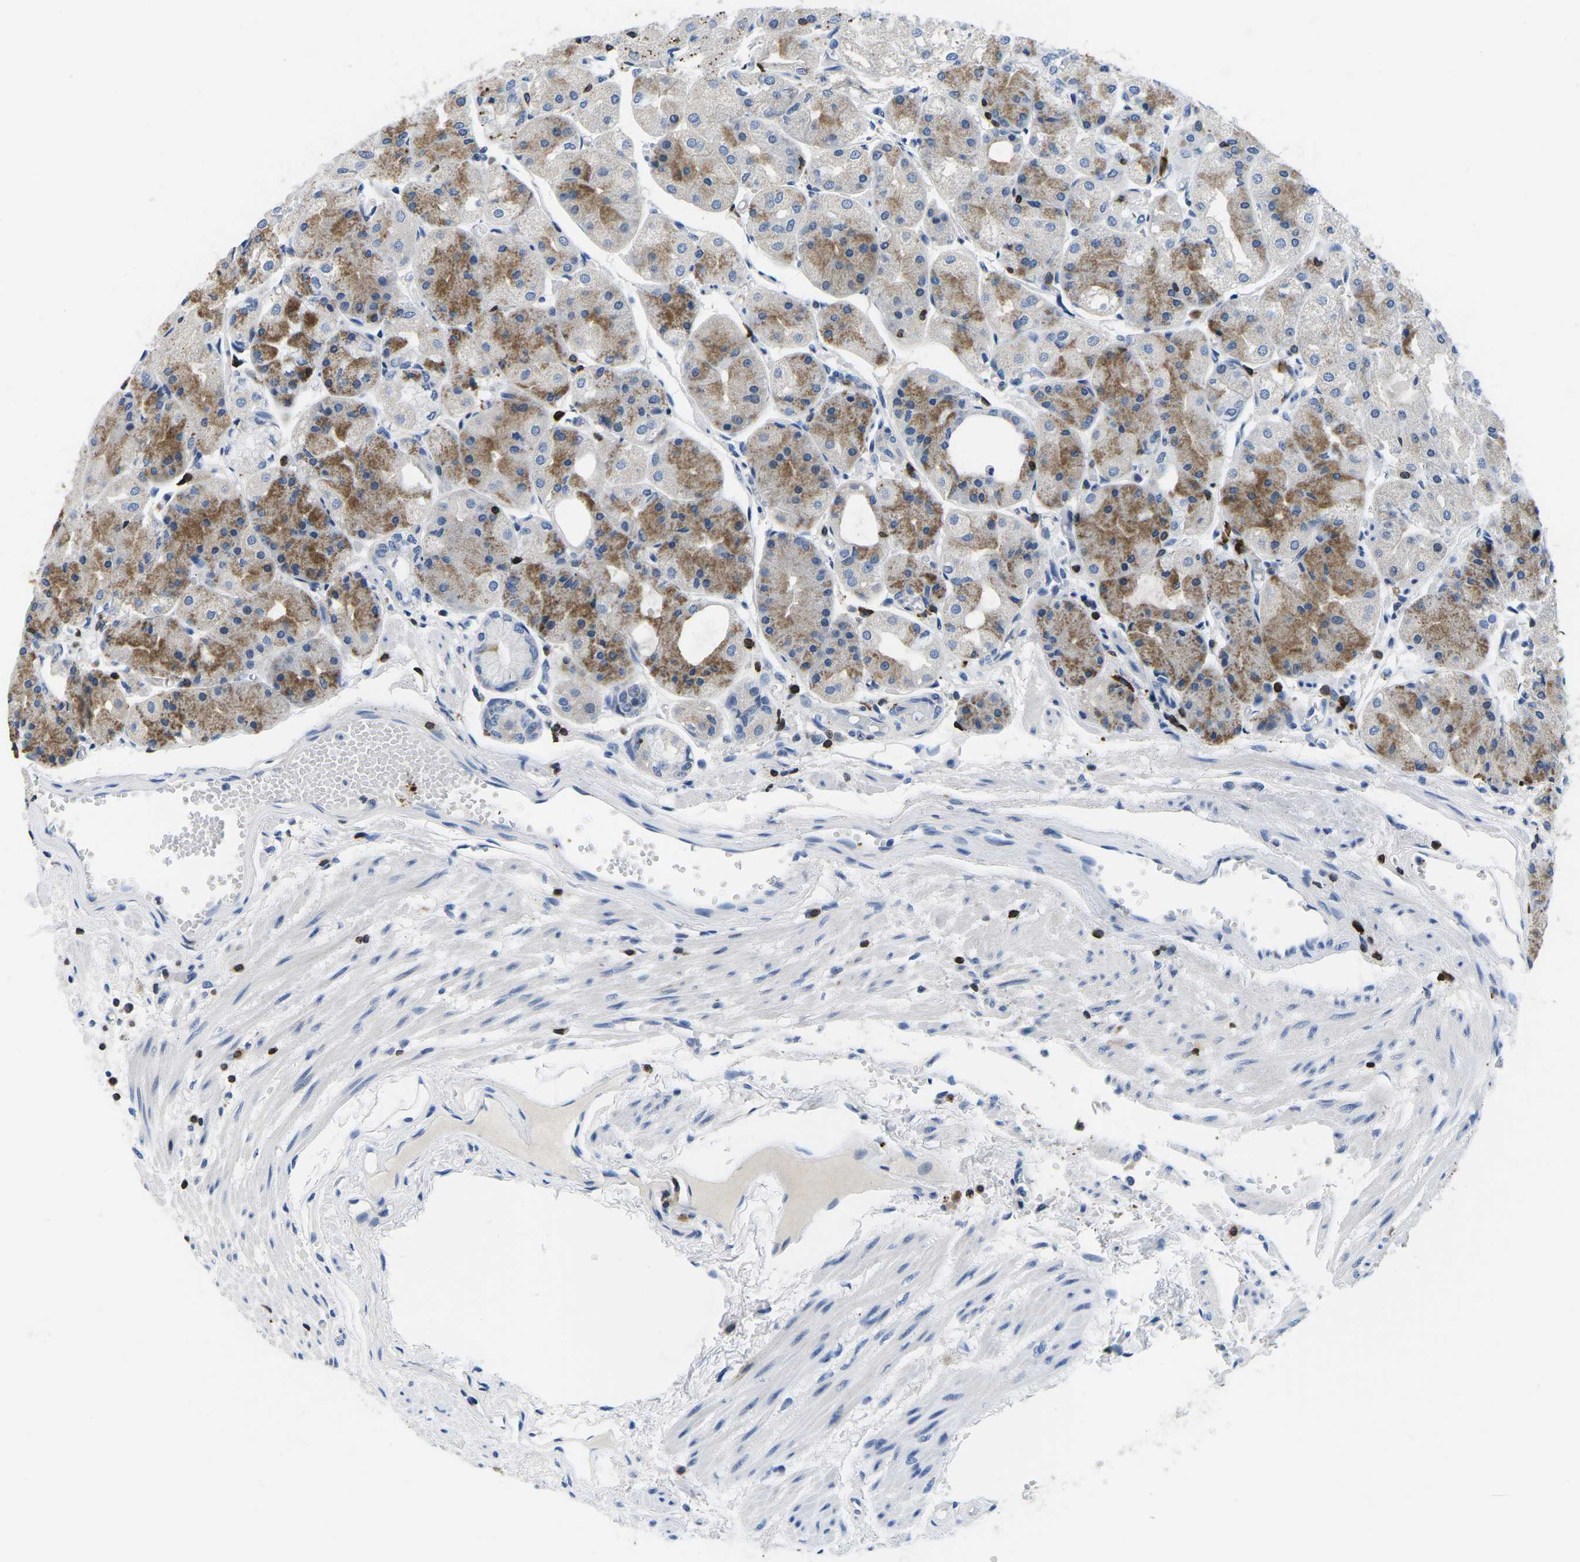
{"staining": {"intensity": "moderate", "quantity": "<25%", "location": "cytoplasmic/membranous"}, "tissue": "stomach", "cell_type": "Glandular cells", "image_type": "normal", "snomed": [{"axis": "morphology", "description": "Normal tissue, NOS"}, {"axis": "topography", "description": "Stomach, upper"}], "caption": "Approximately <25% of glandular cells in unremarkable stomach exhibit moderate cytoplasmic/membranous protein expression as visualized by brown immunohistochemical staining.", "gene": "CTSW", "patient": {"sex": "male", "age": 72}}